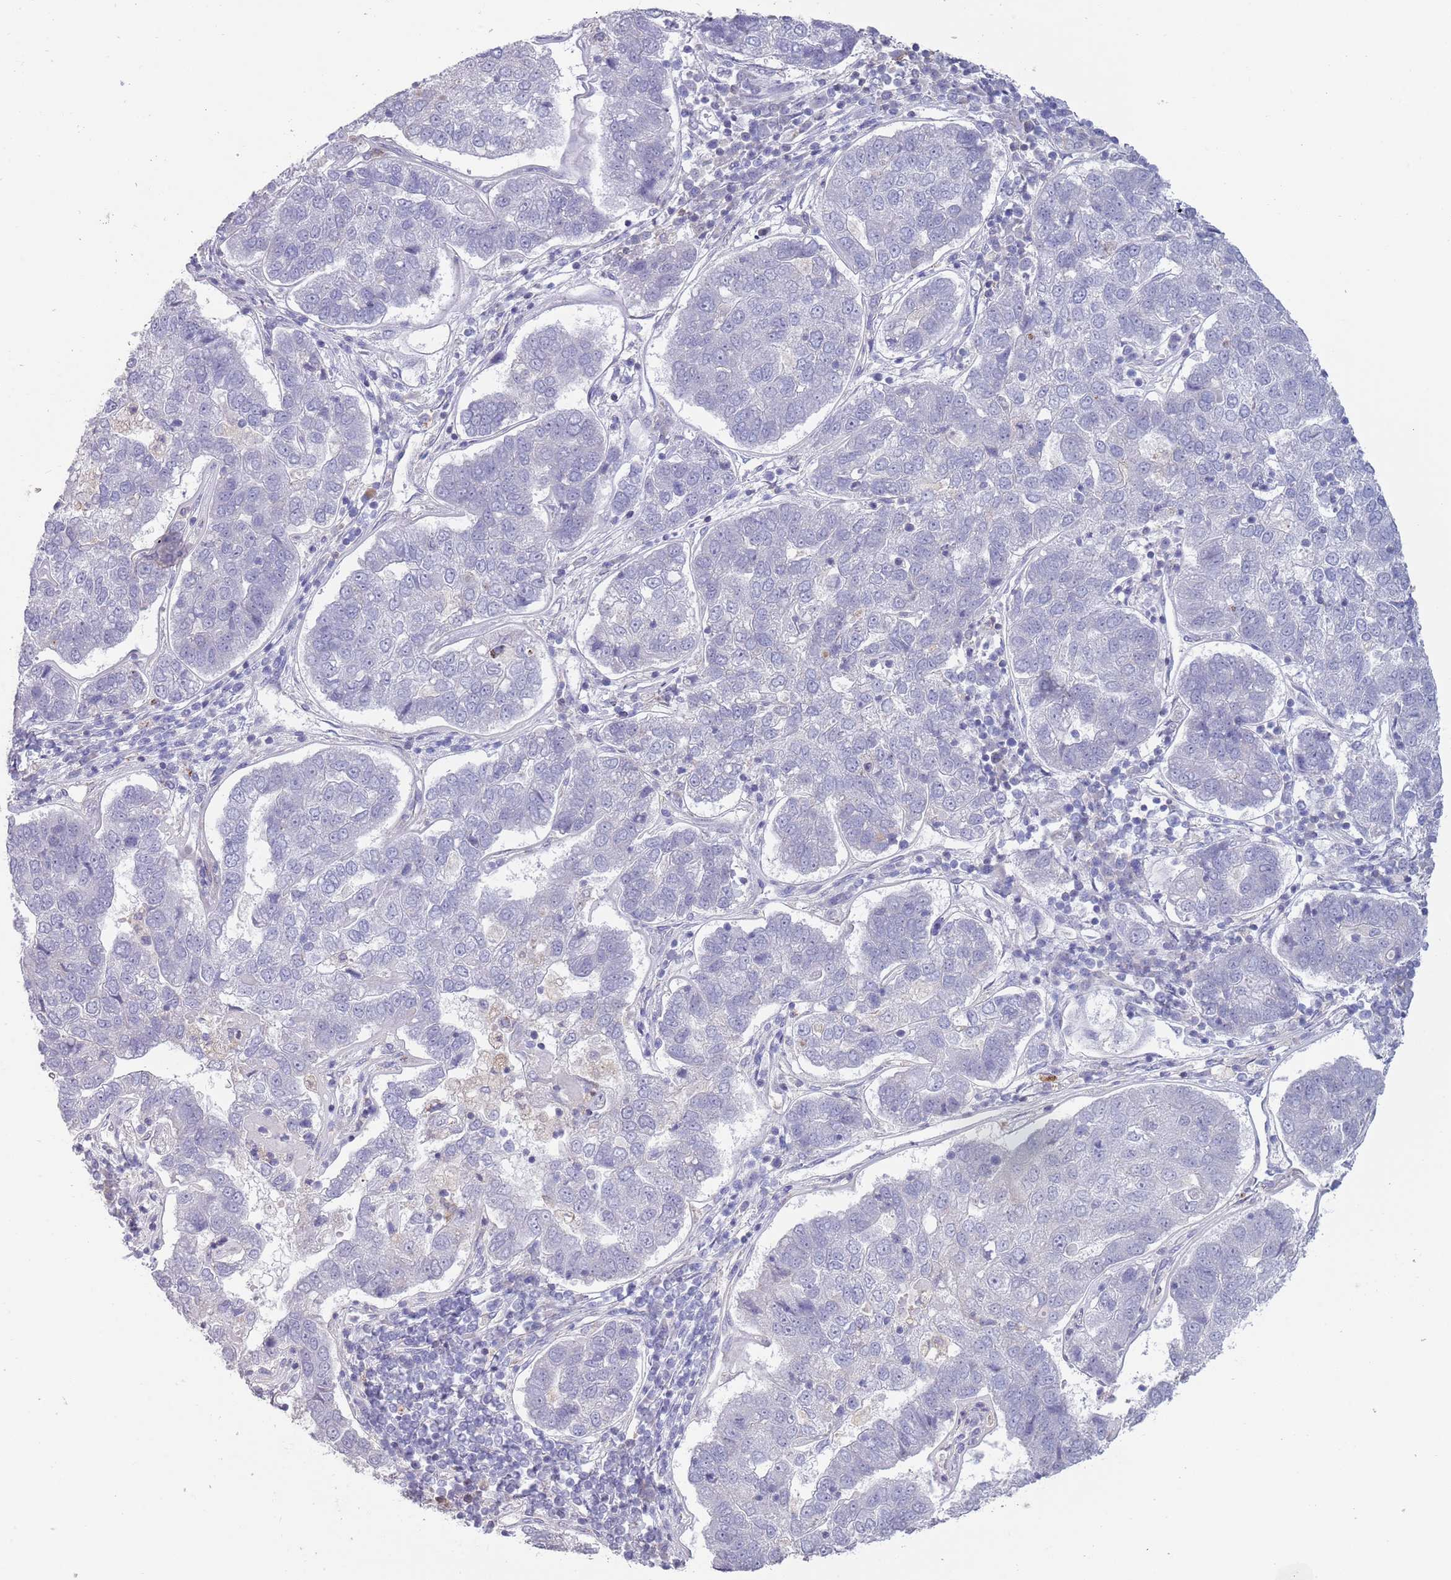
{"staining": {"intensity": "negative", "quantity": "none", "location": "none"}, "tissue": "pancreatic cancer", "cell_type": "Tumor cells", "image_type": "cancer", "snomed": [{"axis": "morphology", "description": "Adenocarcinoma, NOS"}, {"axis": "topography", "description": "Pancreas"}], "caption": "Immunohistochemistry (IHC) of human pancreatic adenocarcinoma exhibits no positivity in tumor cells.", "gene": "ACSBG1", "patient": {"sex": "female", "age": 61}}